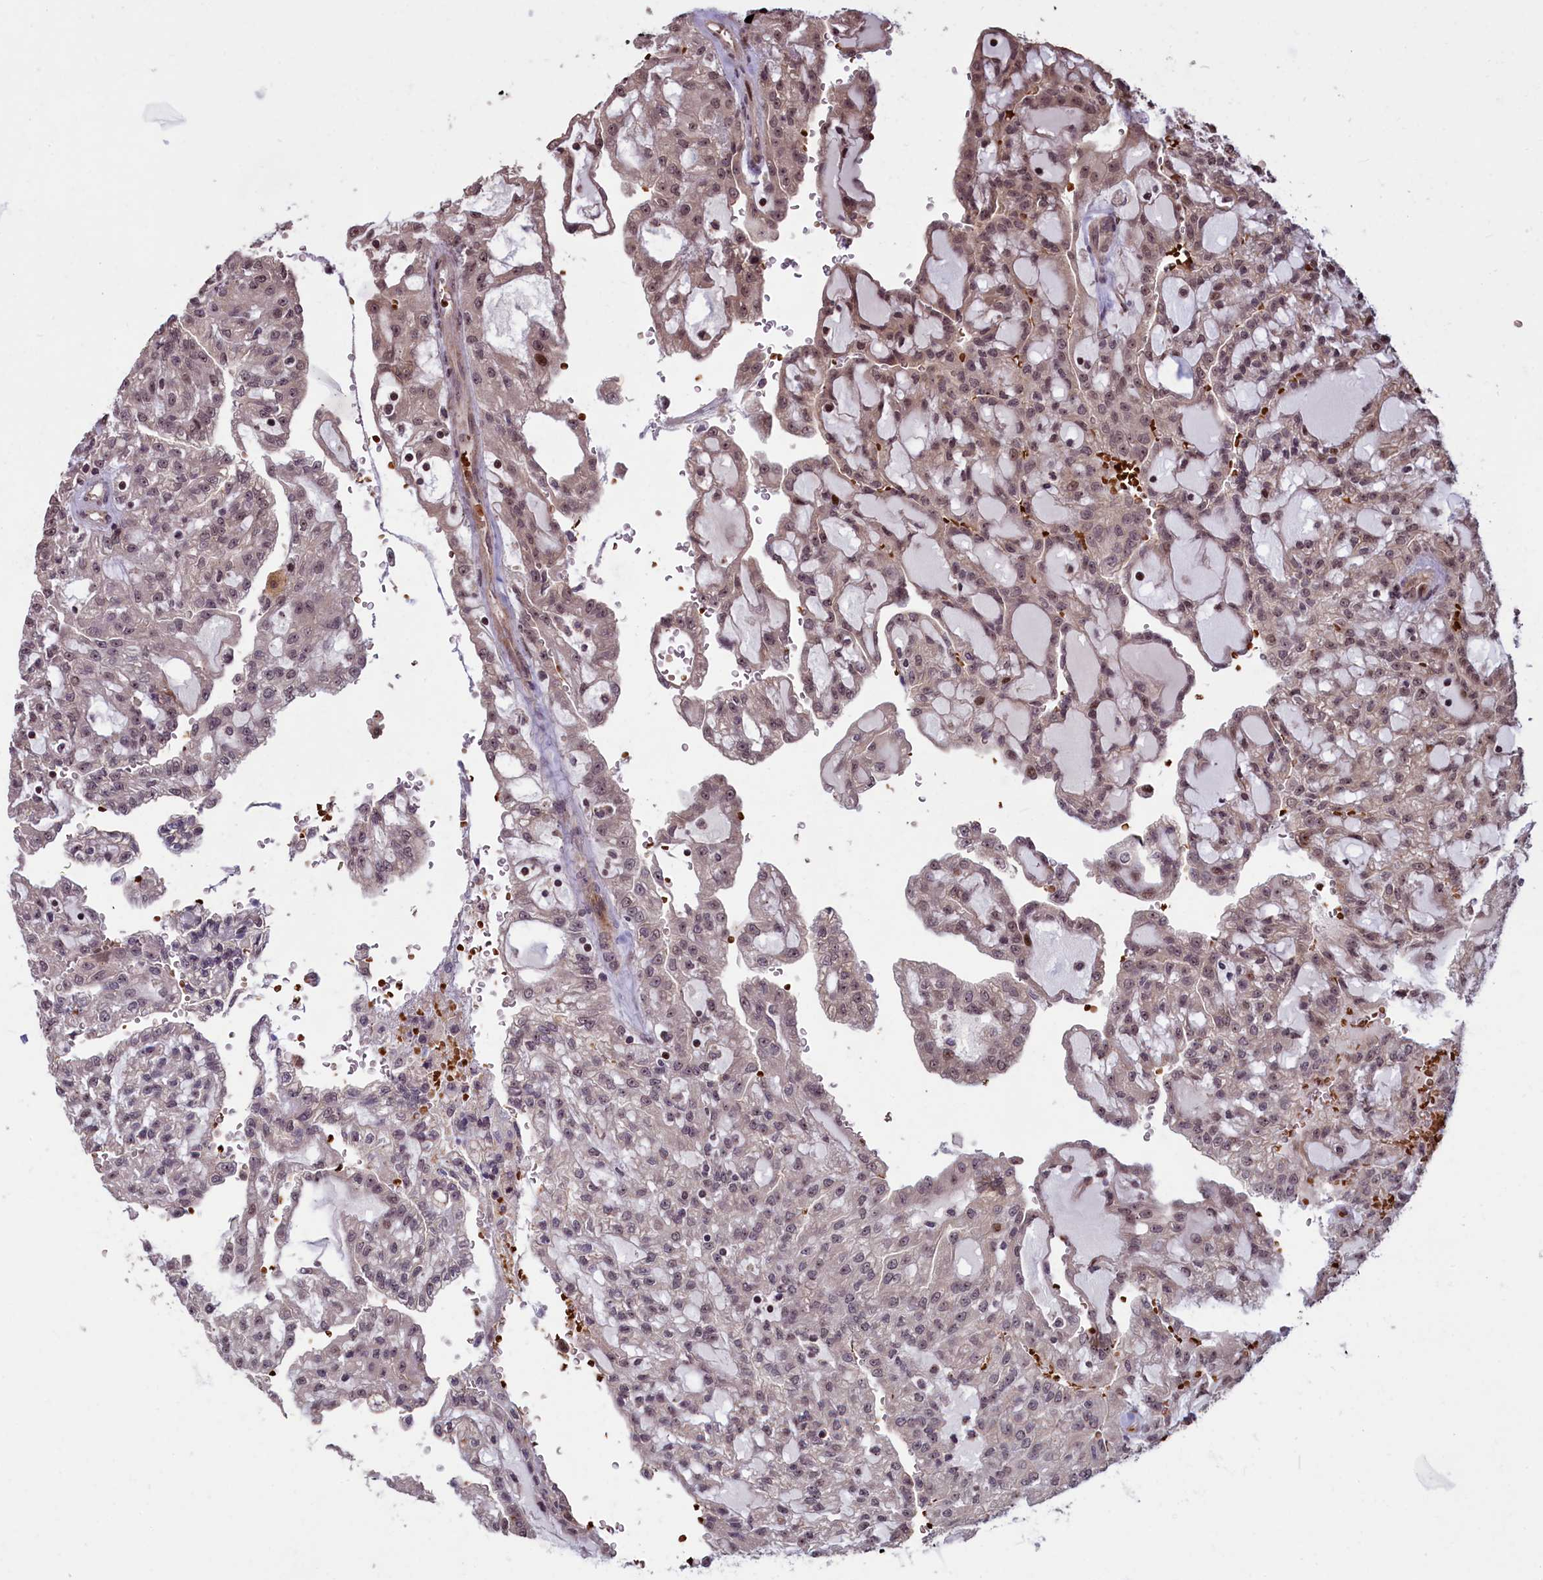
{"staining": {"intensity": "weak", "quantity": ">75%", "location": "nuclear"}, "tissue": "renal cancer", "cell_type": "Tumor cells", "image_type": "cancer", "snomed": [{"axis": "morphology", "description": "Adenocarcinoma, NOS"}, {"axis": "topography", "description": "Kidney"}], "caption": "Brown immunohistochemical staining in renal cancer demonstrates weak nuclear positivity in approximately >75% of tumor cells. (DAB = brown stain, brightfield microscopy at high magnification).", "gene": "SHFL", "patient": {"sex": "male", "age": 63}}